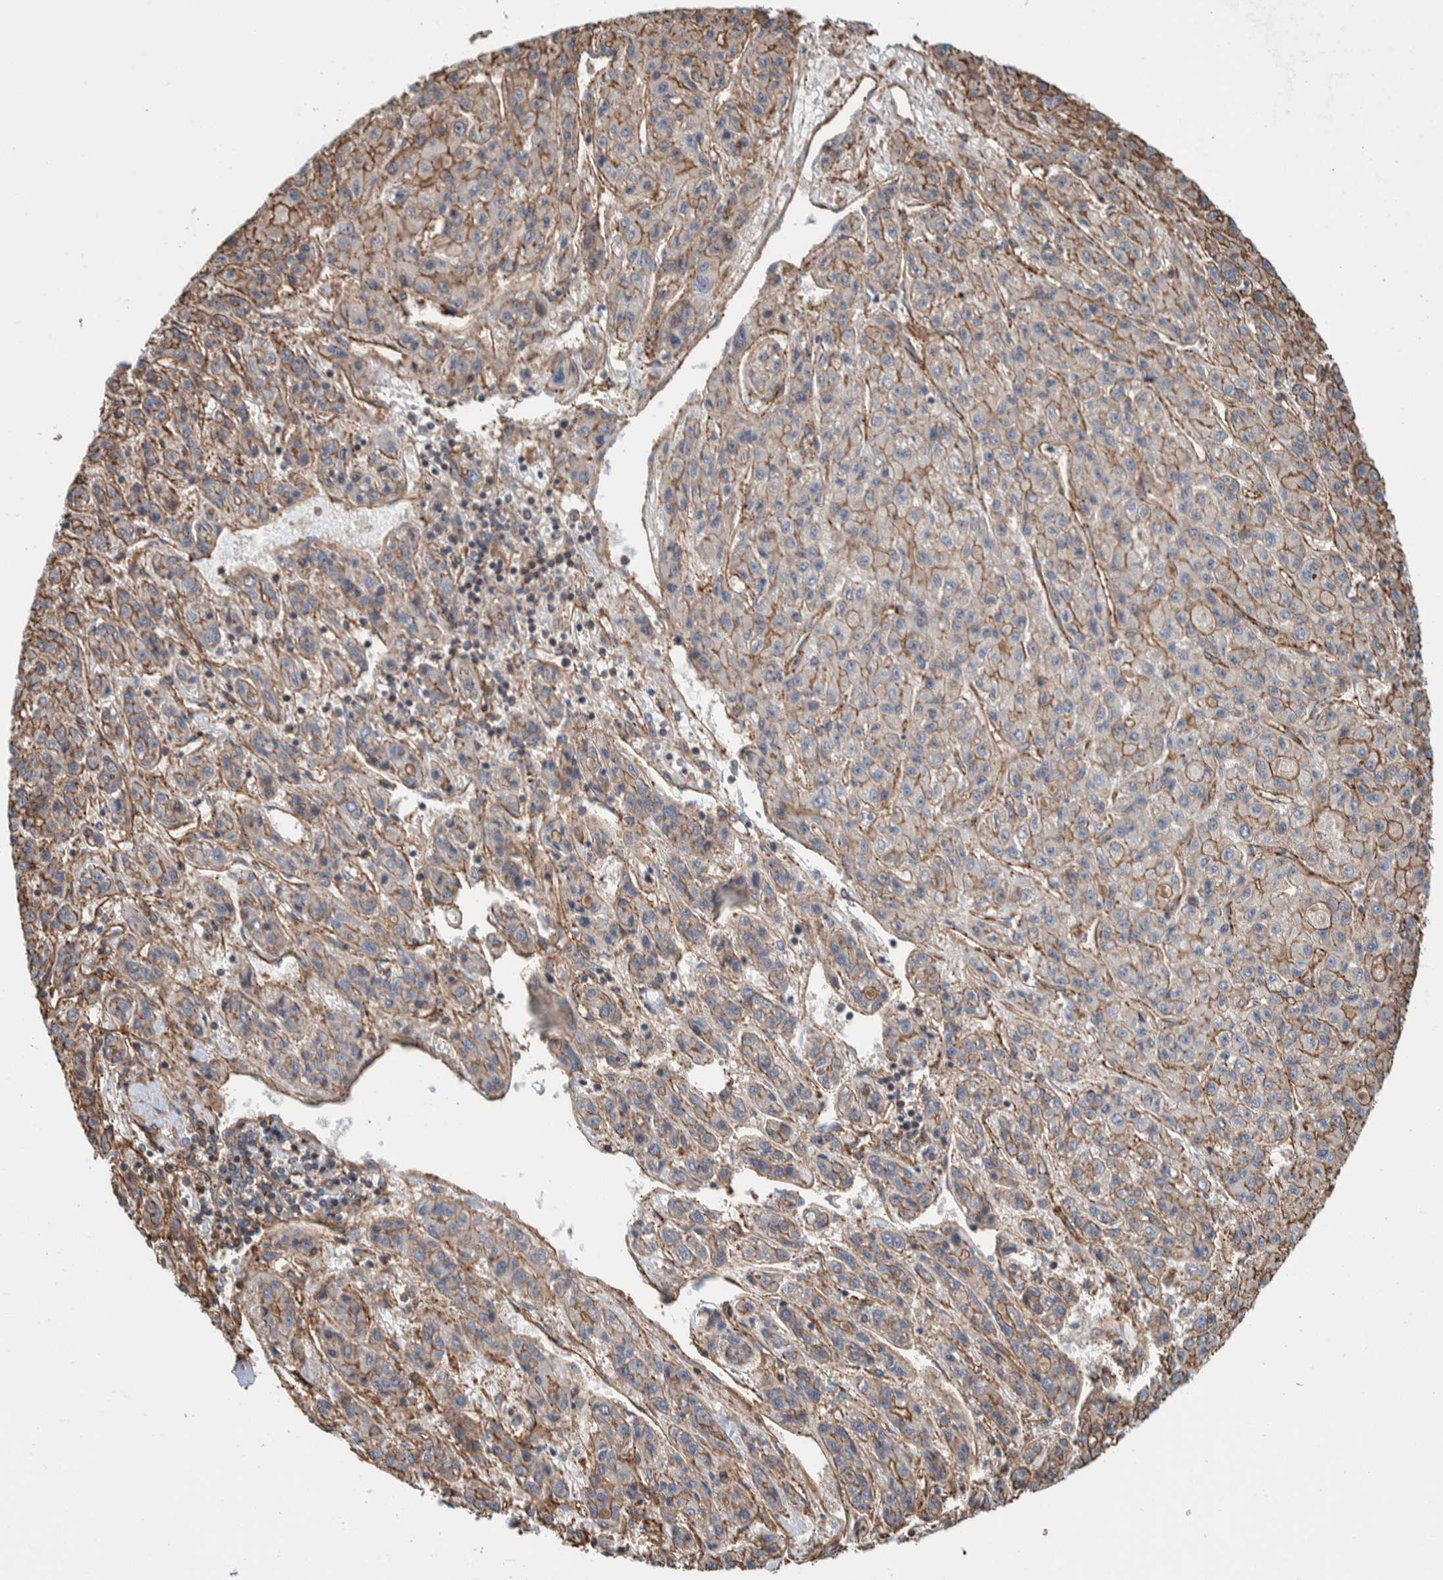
{"staining": {"intensity": "weak", "quantity": "25%-75%", "location": "cytoplasmic/membranous"}, "tissue": "liver cancer", "cell_type": "Tumor cells", "image_type": "cancer", "snomed": [{"axis": "morphology", "description": "Carcinoma, Hepatocellular, NOS"}, {"axis": "topography", "description": "Liver"}], "caption": "The histopathology image displays immunohistochemical staining of liver cancer. There is weak cytoplasmic/membranous staining is present in about 25%-75% of tumor cells. Ihc stains the protein of interest in brown and the nuclei are stained blue.", "gene": "PKD1L1", "patient": {"sex": "male", "age": 70}}